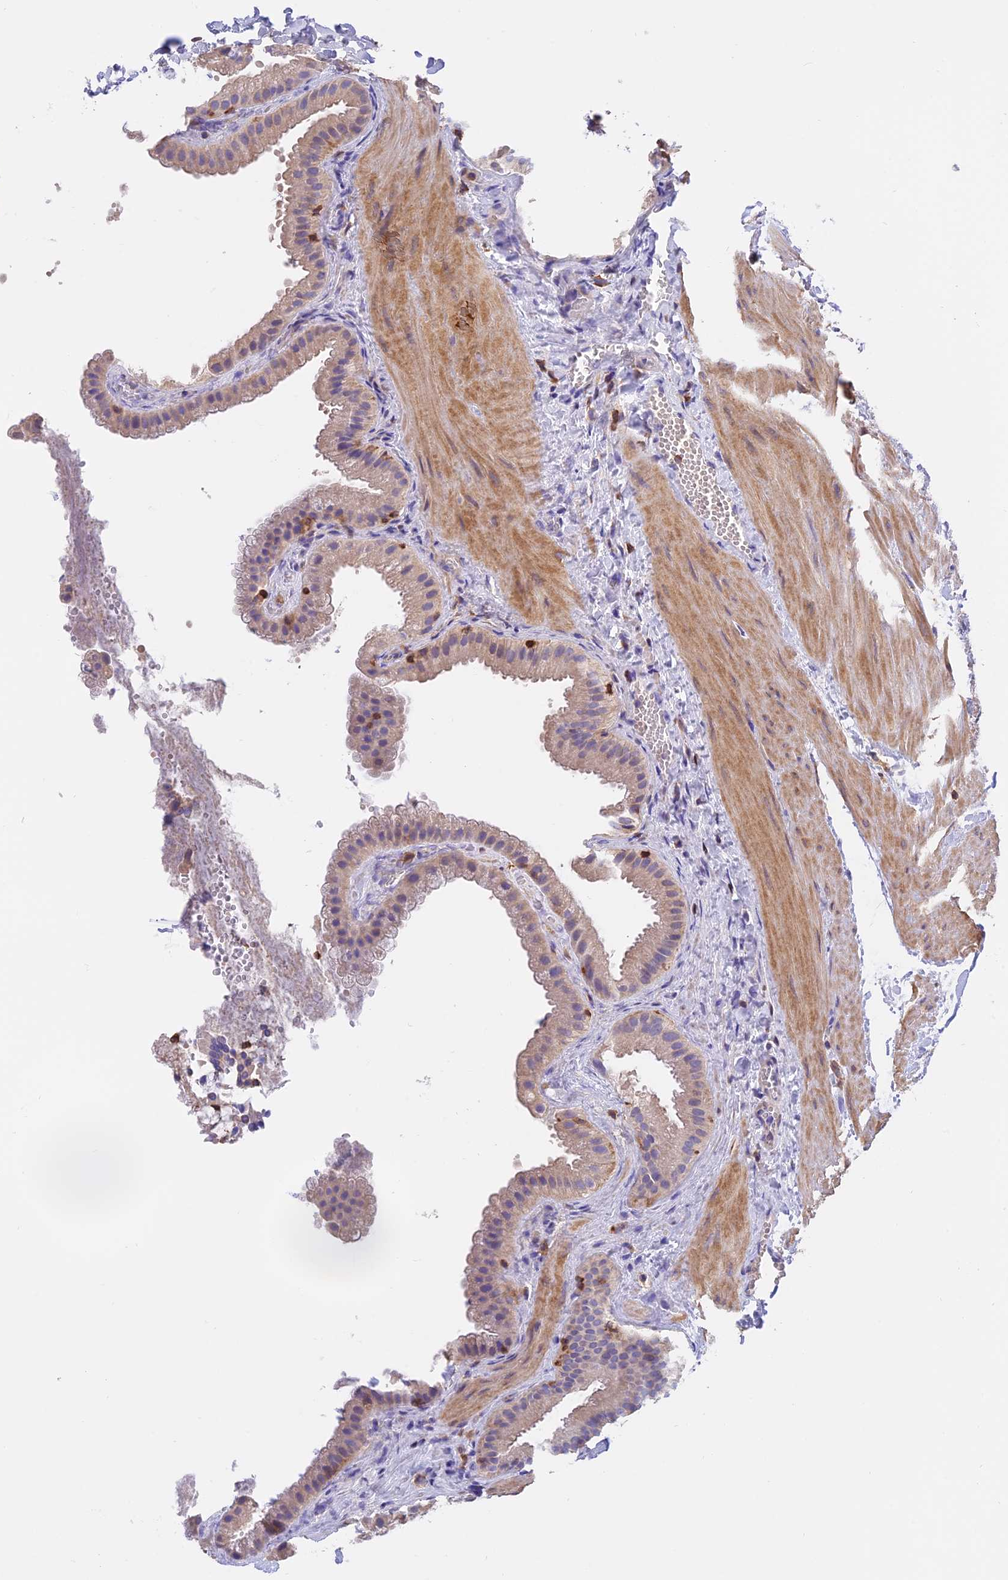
{"staining": {"intensity": "weak", "quantity": "<25%", "location": "cytoplasmic/membranous"}, "tissue": "gallbladder", "cell_type": "Glandular cells", "image_type": "normal", "snomed": [{"axis": "morphology", "description": "Normal tissue, NOS"}, {"axis": "topography", "description": "Gallbladder"}], "caption": "Normal gallbladder was stained to show a protein in brown. There is no significant expression in glandular cells. (DAB (3,3'-diaminobenzidine) immunohistochemistry with hematoxylin counter stain).", "gene": "LPXN", "patient": {"sex": "male", "age": 55}}